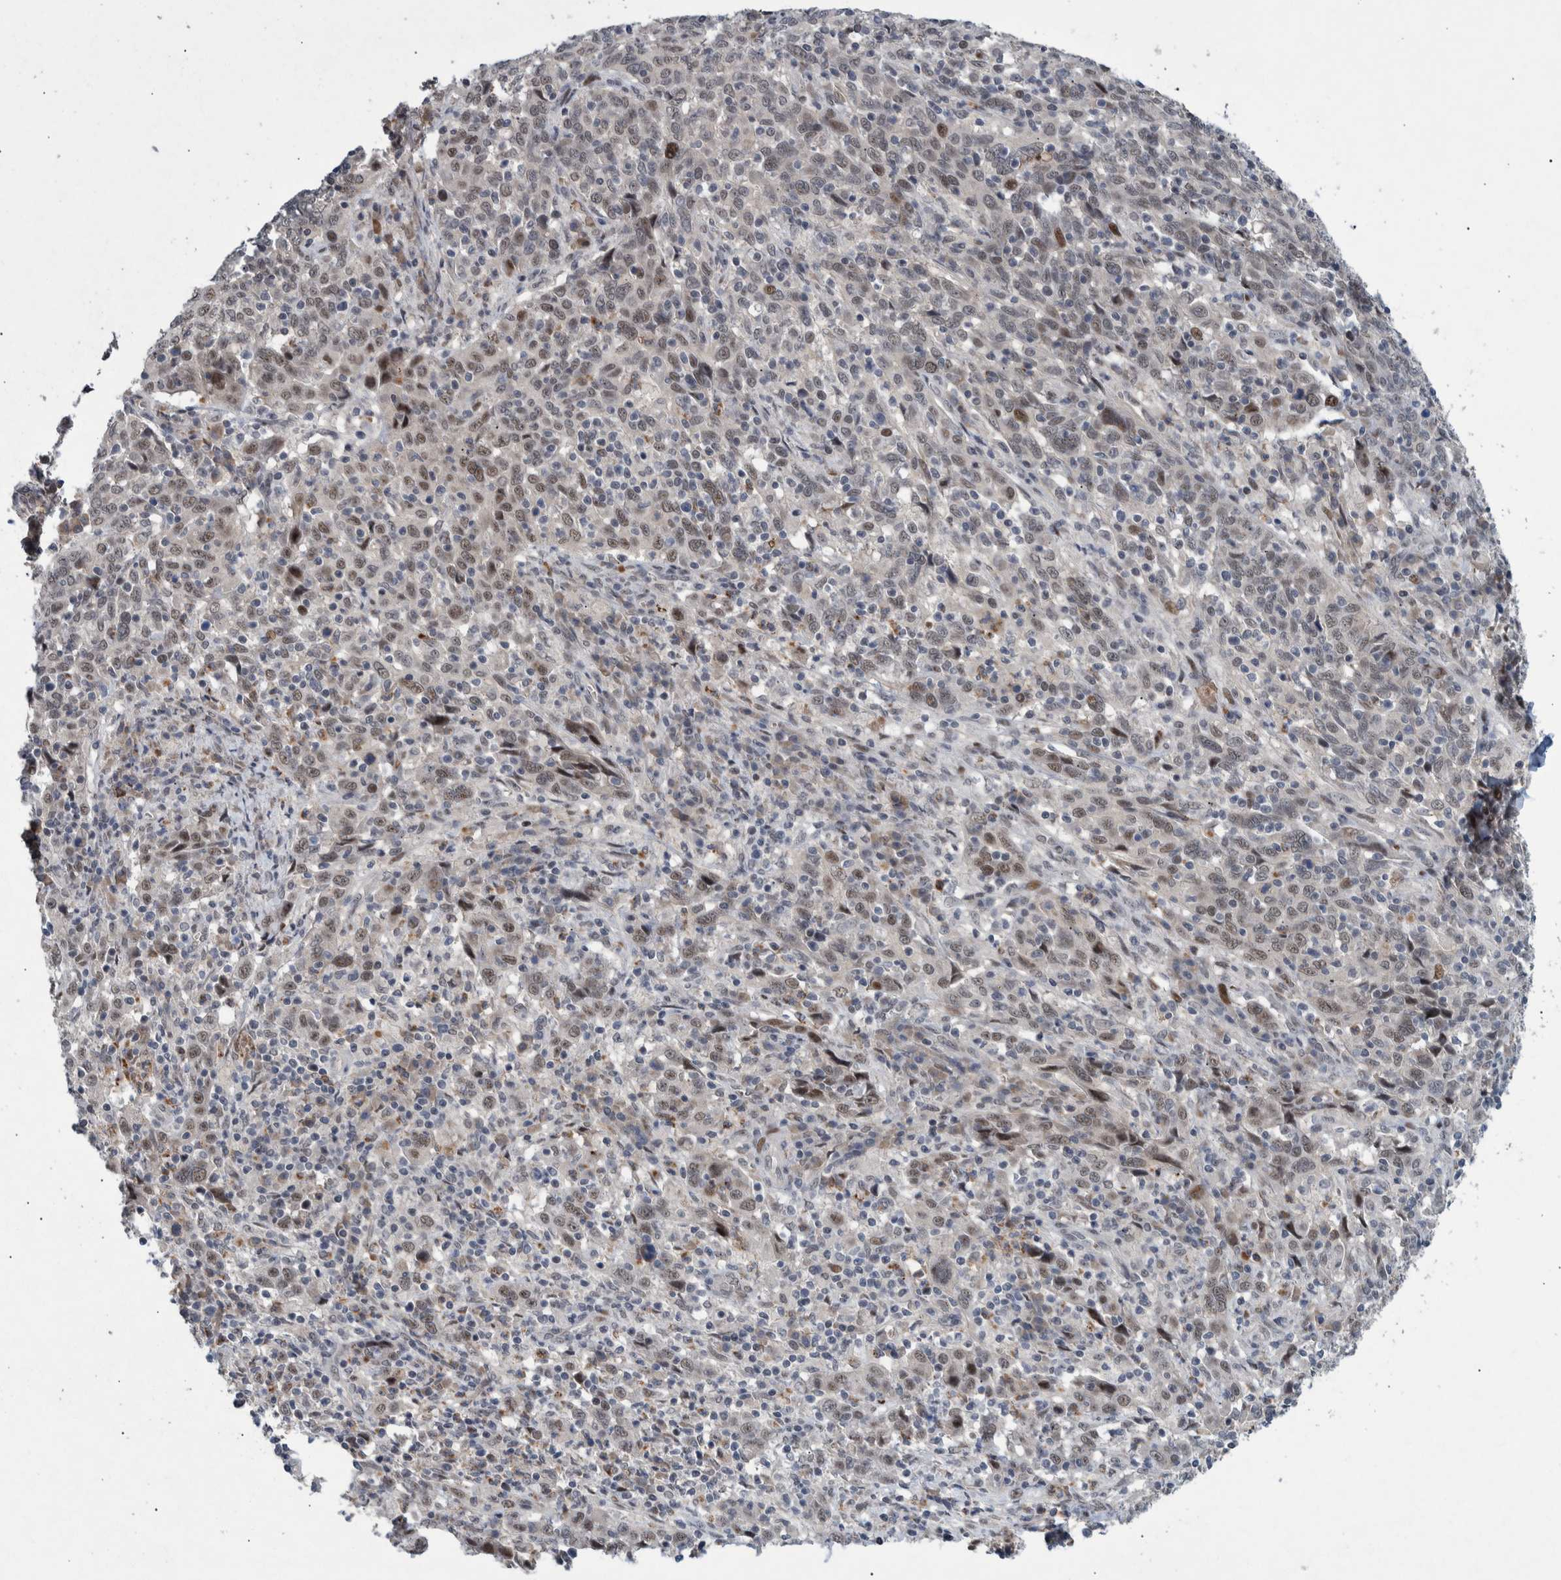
{"staining": {"intensity": "weak", "quantity": ">75%", "location": "nuclear"}, "tissue": "cervical cancer", "cell_type": "Tumor cells", "image_type": "cancer", "snomed": [{"axis": "morphology", "description": "Squamous cell carcinoma, NOS"}, {"axis": "topography", "description": "Cervix"}], "caption": "Cervical cancer stained with immunohistochemistry (IHC) demonstrates weak nuclear expression in about >75% of tumor cells.", "gene": "ESRP1", "patient": {"sex": "female", "age": 46}}